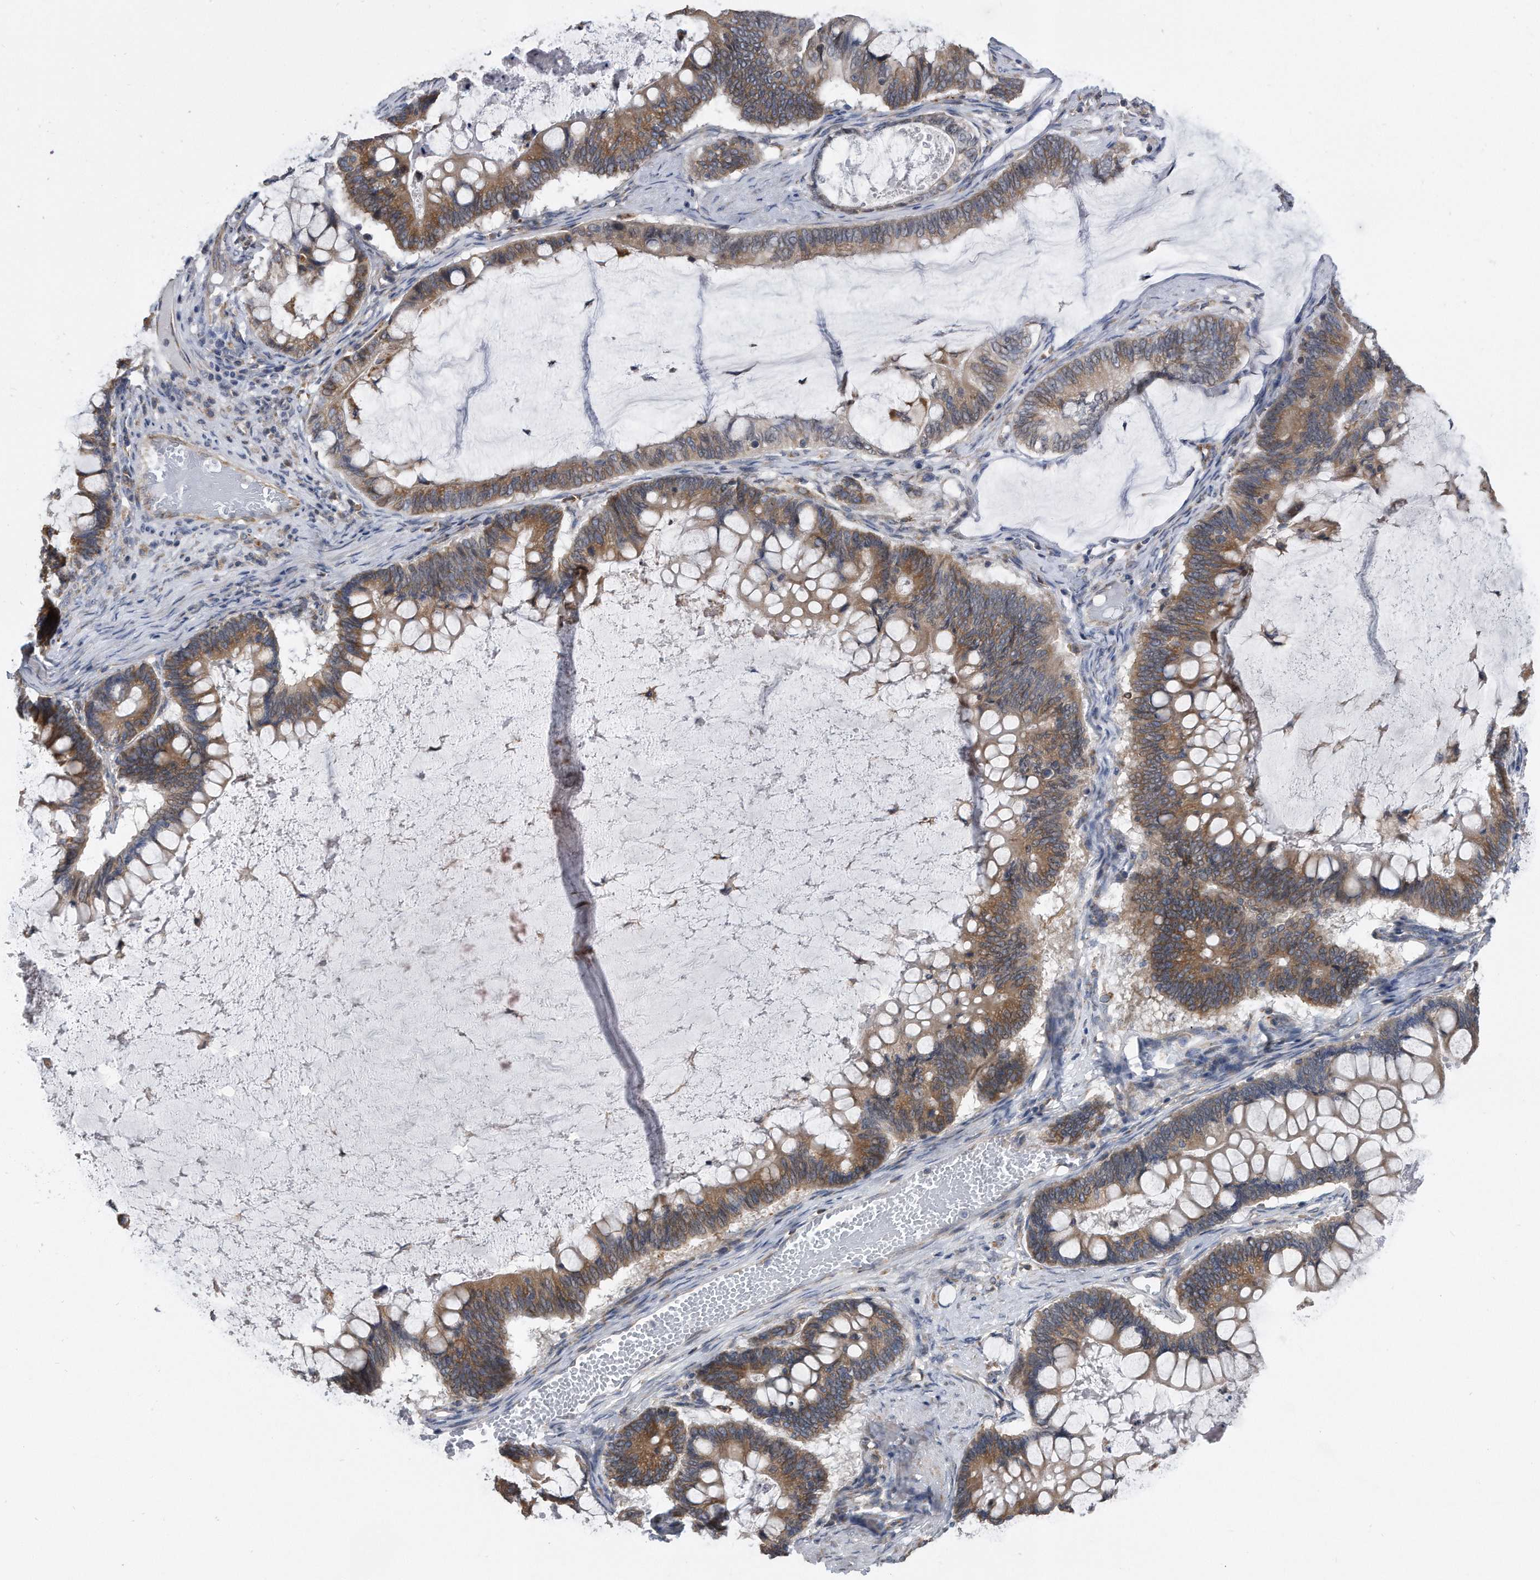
{"staining": {"intensity": "moderate", "quantity": ">75%", "location": "cytoplasmic/membranous"}, "tissue": "ovarian cancer", "cell_type": "Tumor cells", "image_type": "cancer", "snomed": [{"axis": "morphology", "description": "Cystadenocarcinoma, mucinous, NOS"}, {"axis": "topography", "description": "Ovary"}], "caption": "Protein expression analysis of human ovarian mucinous cystadenocarcinoma reveals moderate cytoplasmic/membranous staining in approximately >75% of tumor cells.", "gene": "CCDC47", "patient": {"sex": "female", "age": 61}}